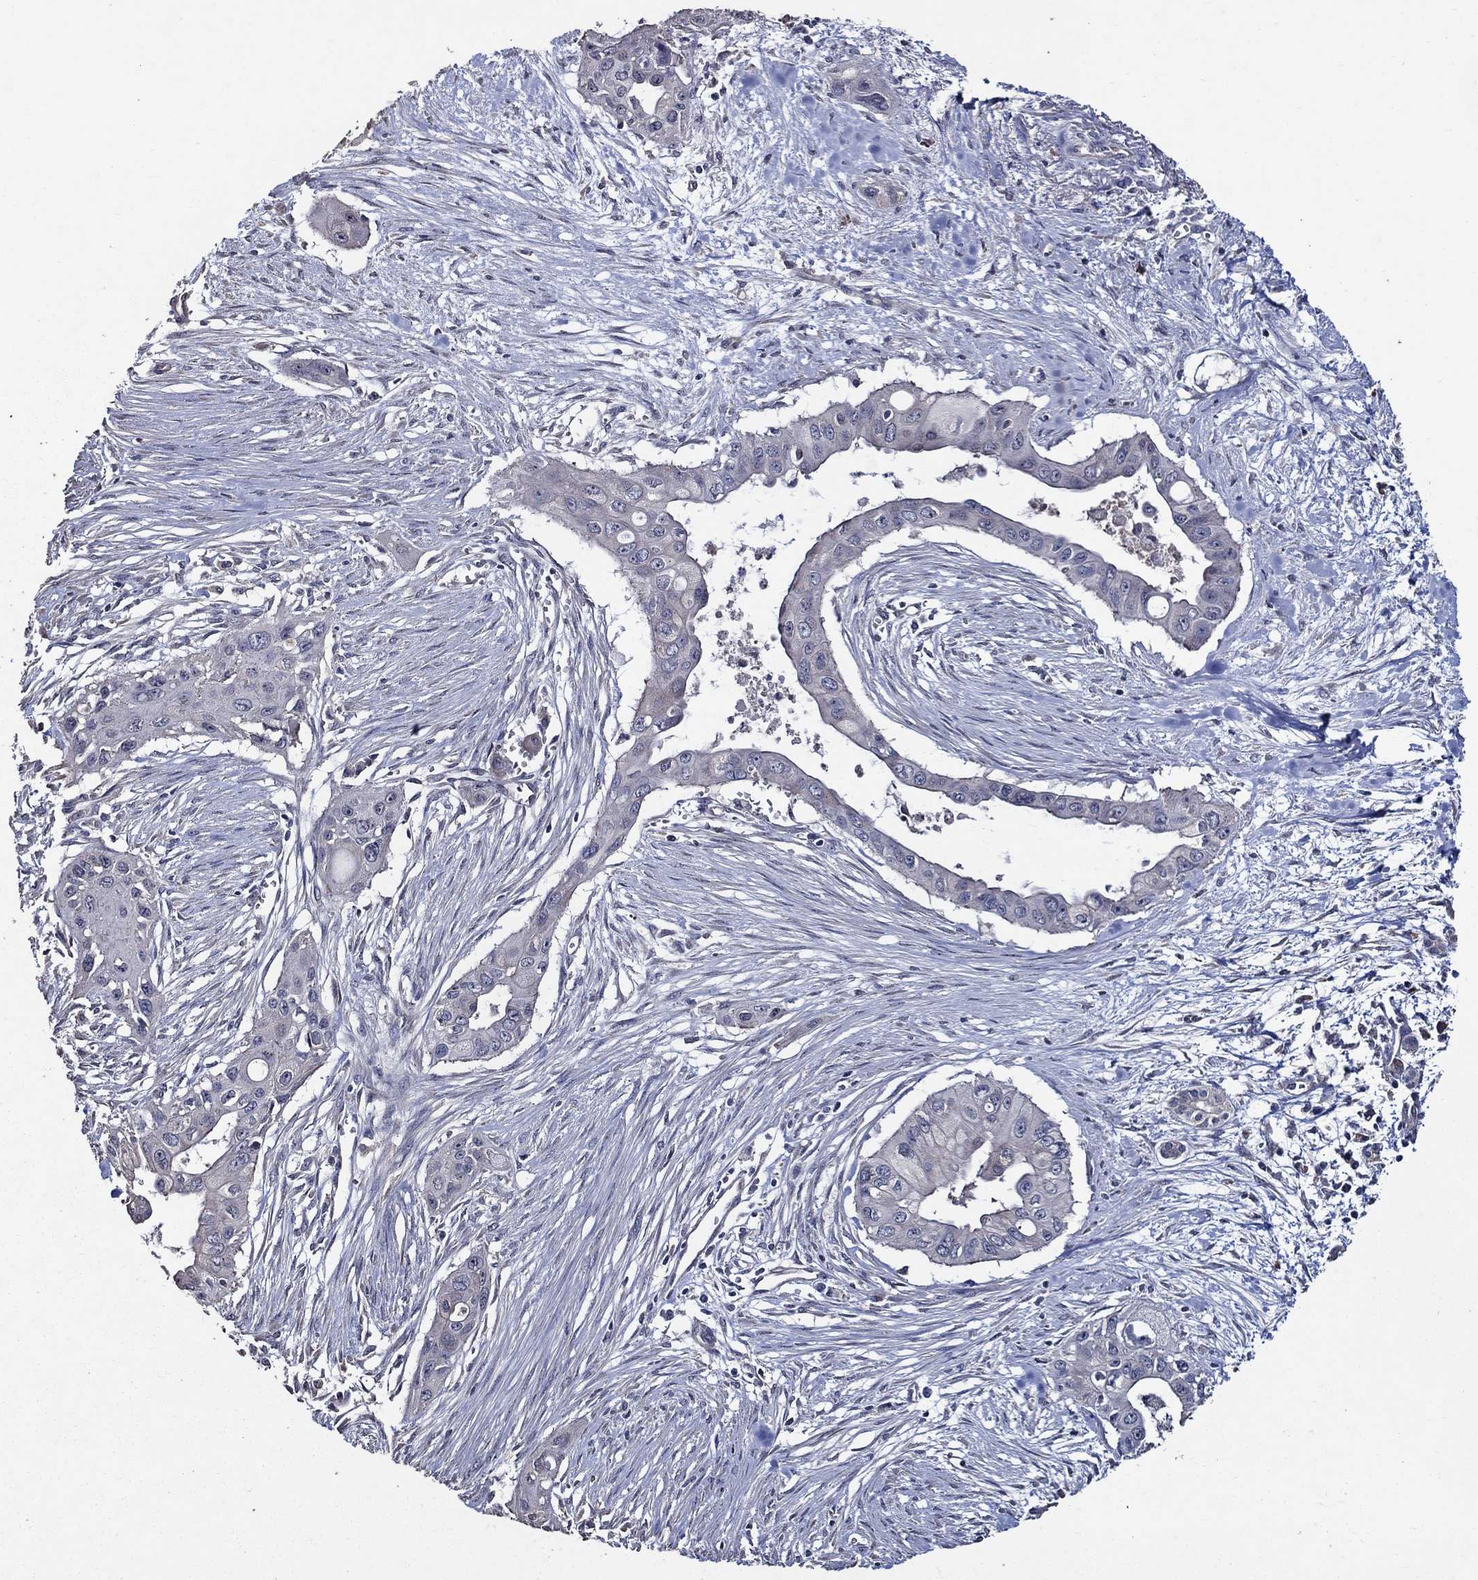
{"staining": {"intensity": "weak", "quantity": "<25%", "location": "cytoplasmic/membranous"}, "tissue": "pancreatic cancer", "cell_type": "Tumor cells", "image_type": "cancer", "snomed": [{"axis": "morphology", "description": "Adenocarcinoma, NOS"}, {"axis": "topography", "description": "Pancreas"}], "caption": "Tumor cells are negative for protein expression in human pancreatic cancer (adenocarcinoma).", "gene": "HAP1", "patient": {"sex": "male", "age": 60}}